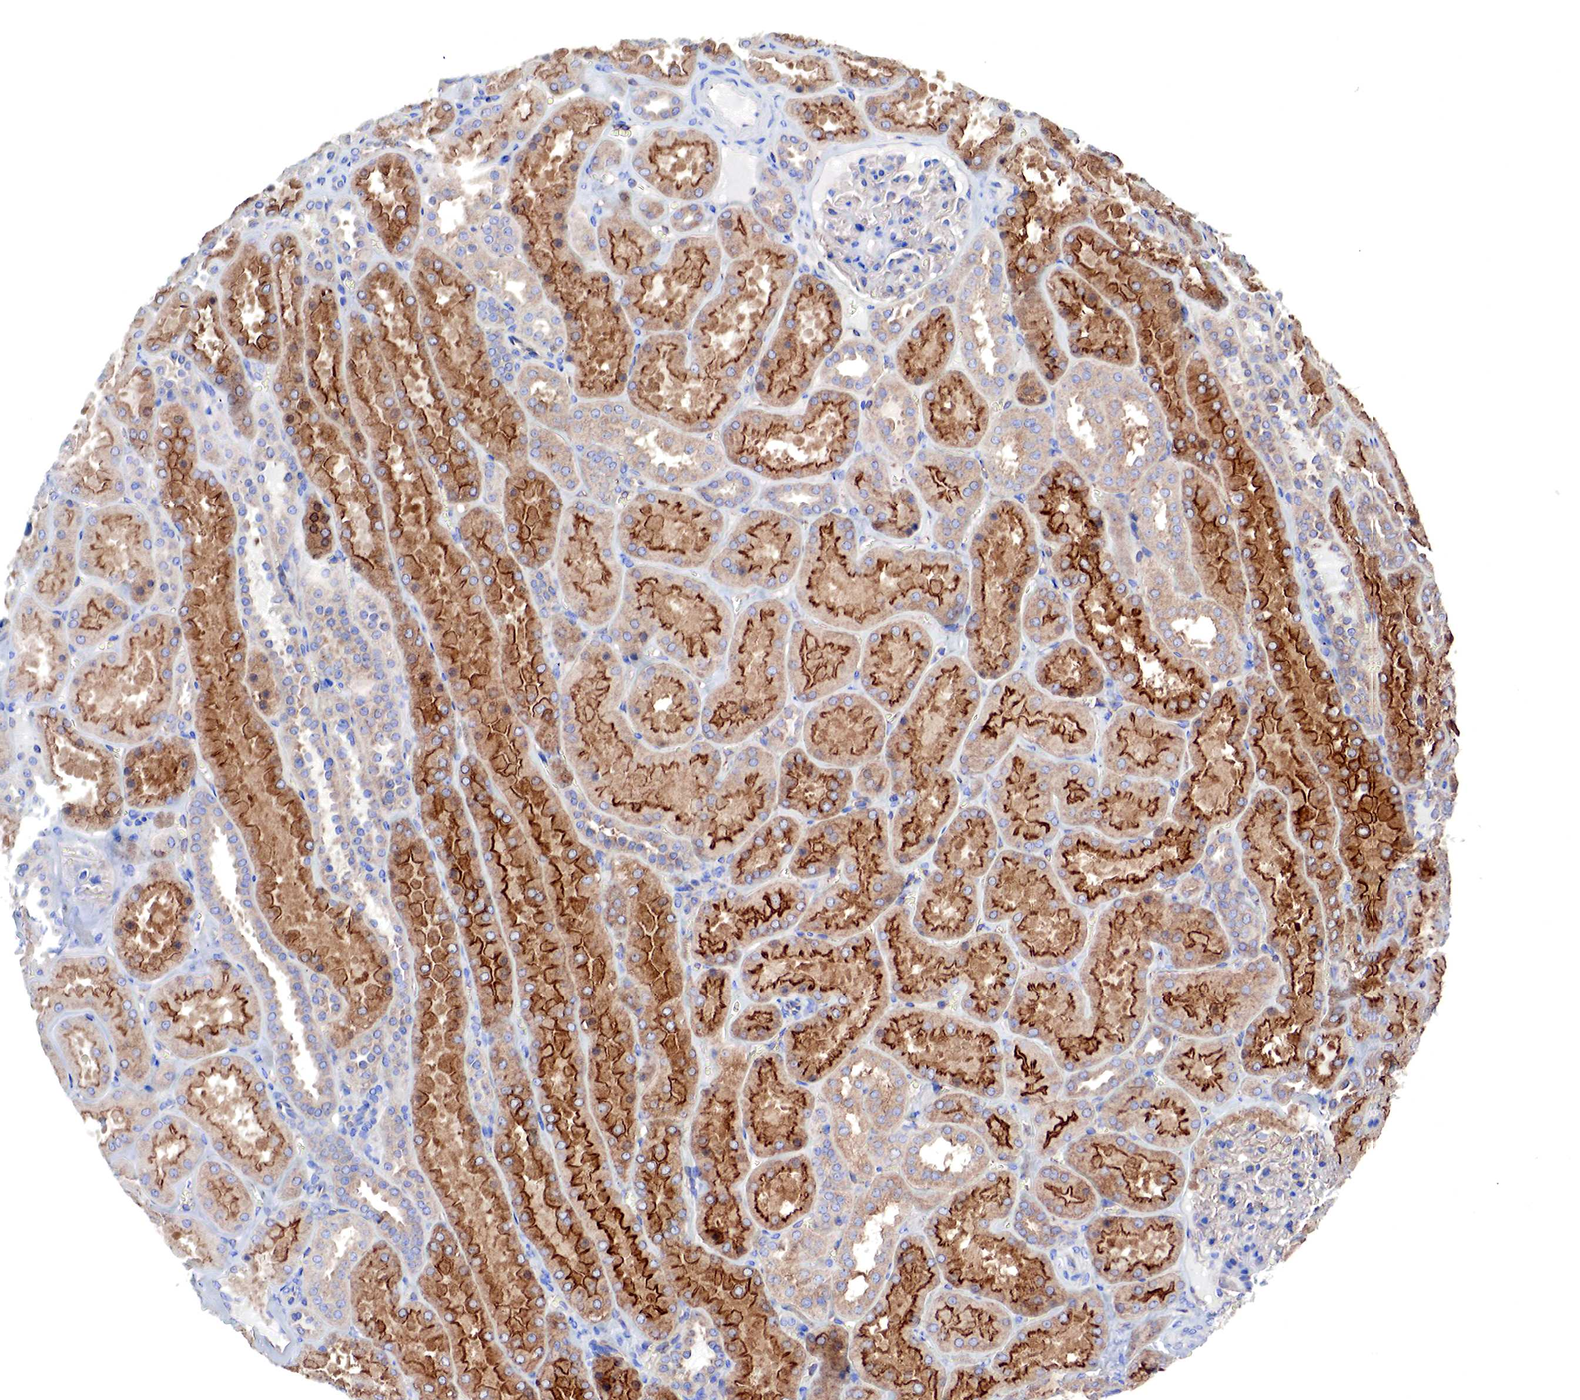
{"staining": {"intensity": "weak", "quantity": ">75%", "location": "cytoplasmic/membranous"}, "tissue": "kidney", "cell_type": "Cells in glomeruli", "image_type": "normal", "snomed": [{"axis": "morphology", "description": "Normal tissue, NOS"}, {"axis": "topography", "description": "Kidney"}], "caption": "Immunohistochemical staining of unremarkable kidney displays low levels of weak cytoplasmic/membranous positivity in approximately >75% of cells in glomeruli. Using DAB (3,3'-diaminobenzidine) (brown) and hematoxylin (blue) stains, captured at high magnification using brightfield microscopy.", "gene": "MSN", "patient": {"sex": "female", "age": 52}}